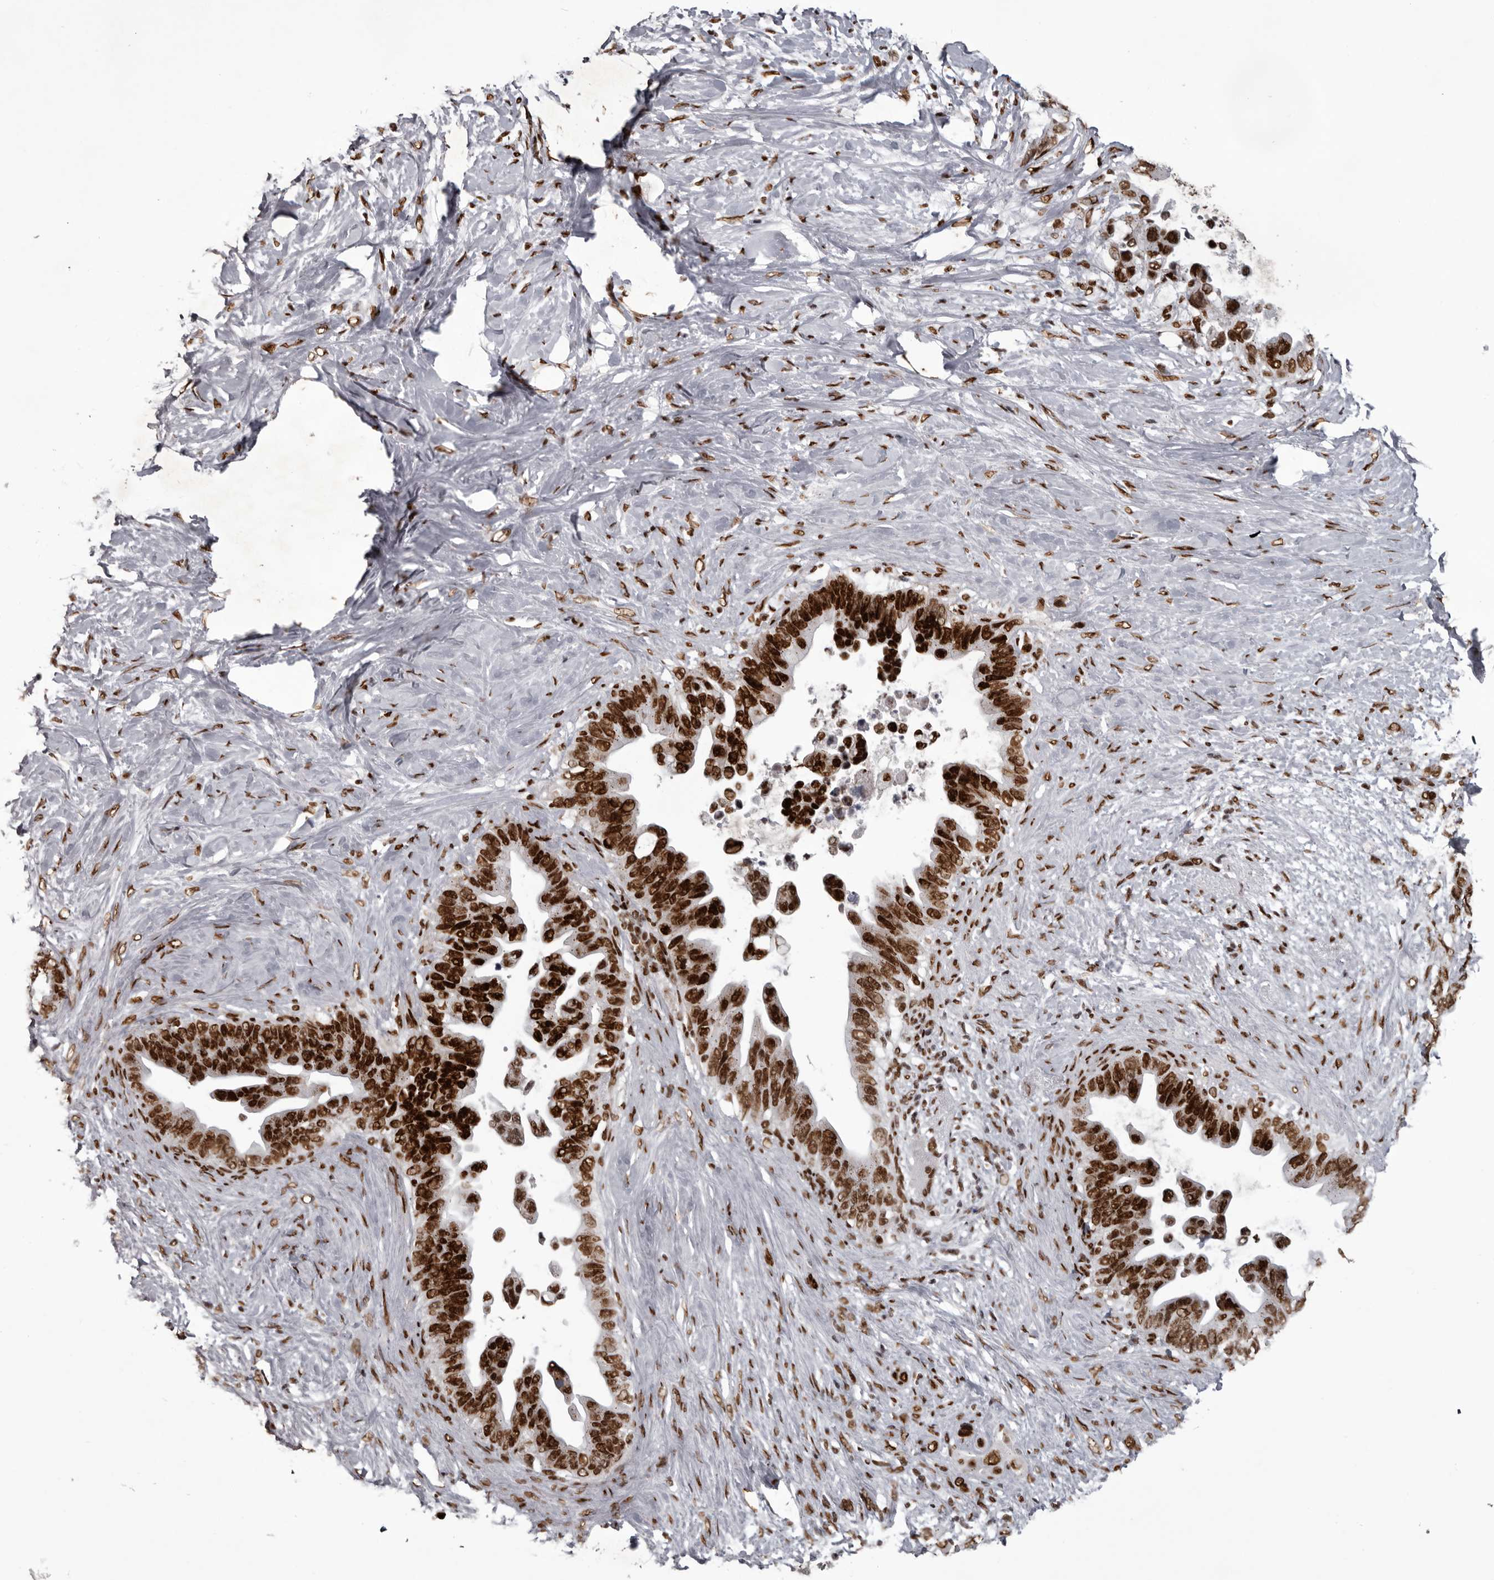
{"staining": {"intensity": "strong", "quantity": ">75%", "location": "nuclear"}, "tissue": "pancreatic cancer", "cell_type": "Tumor cells", "image_type": "cancer", "snomed": [{"axis": "morphology", "description": "Adenocarcinoma, NOS"}, {"axis": "topography", "description": "Pancreas"}], "caption": "DAB (3,3'-diaminobenzidine) immunohistochemical staining of pancreatic adenocarcinoma exhibits strong nuclear protein expression in about >75% of tumor cells.", "gene": "NUMA1", "patient": {"sex": "female", "age": 72}}